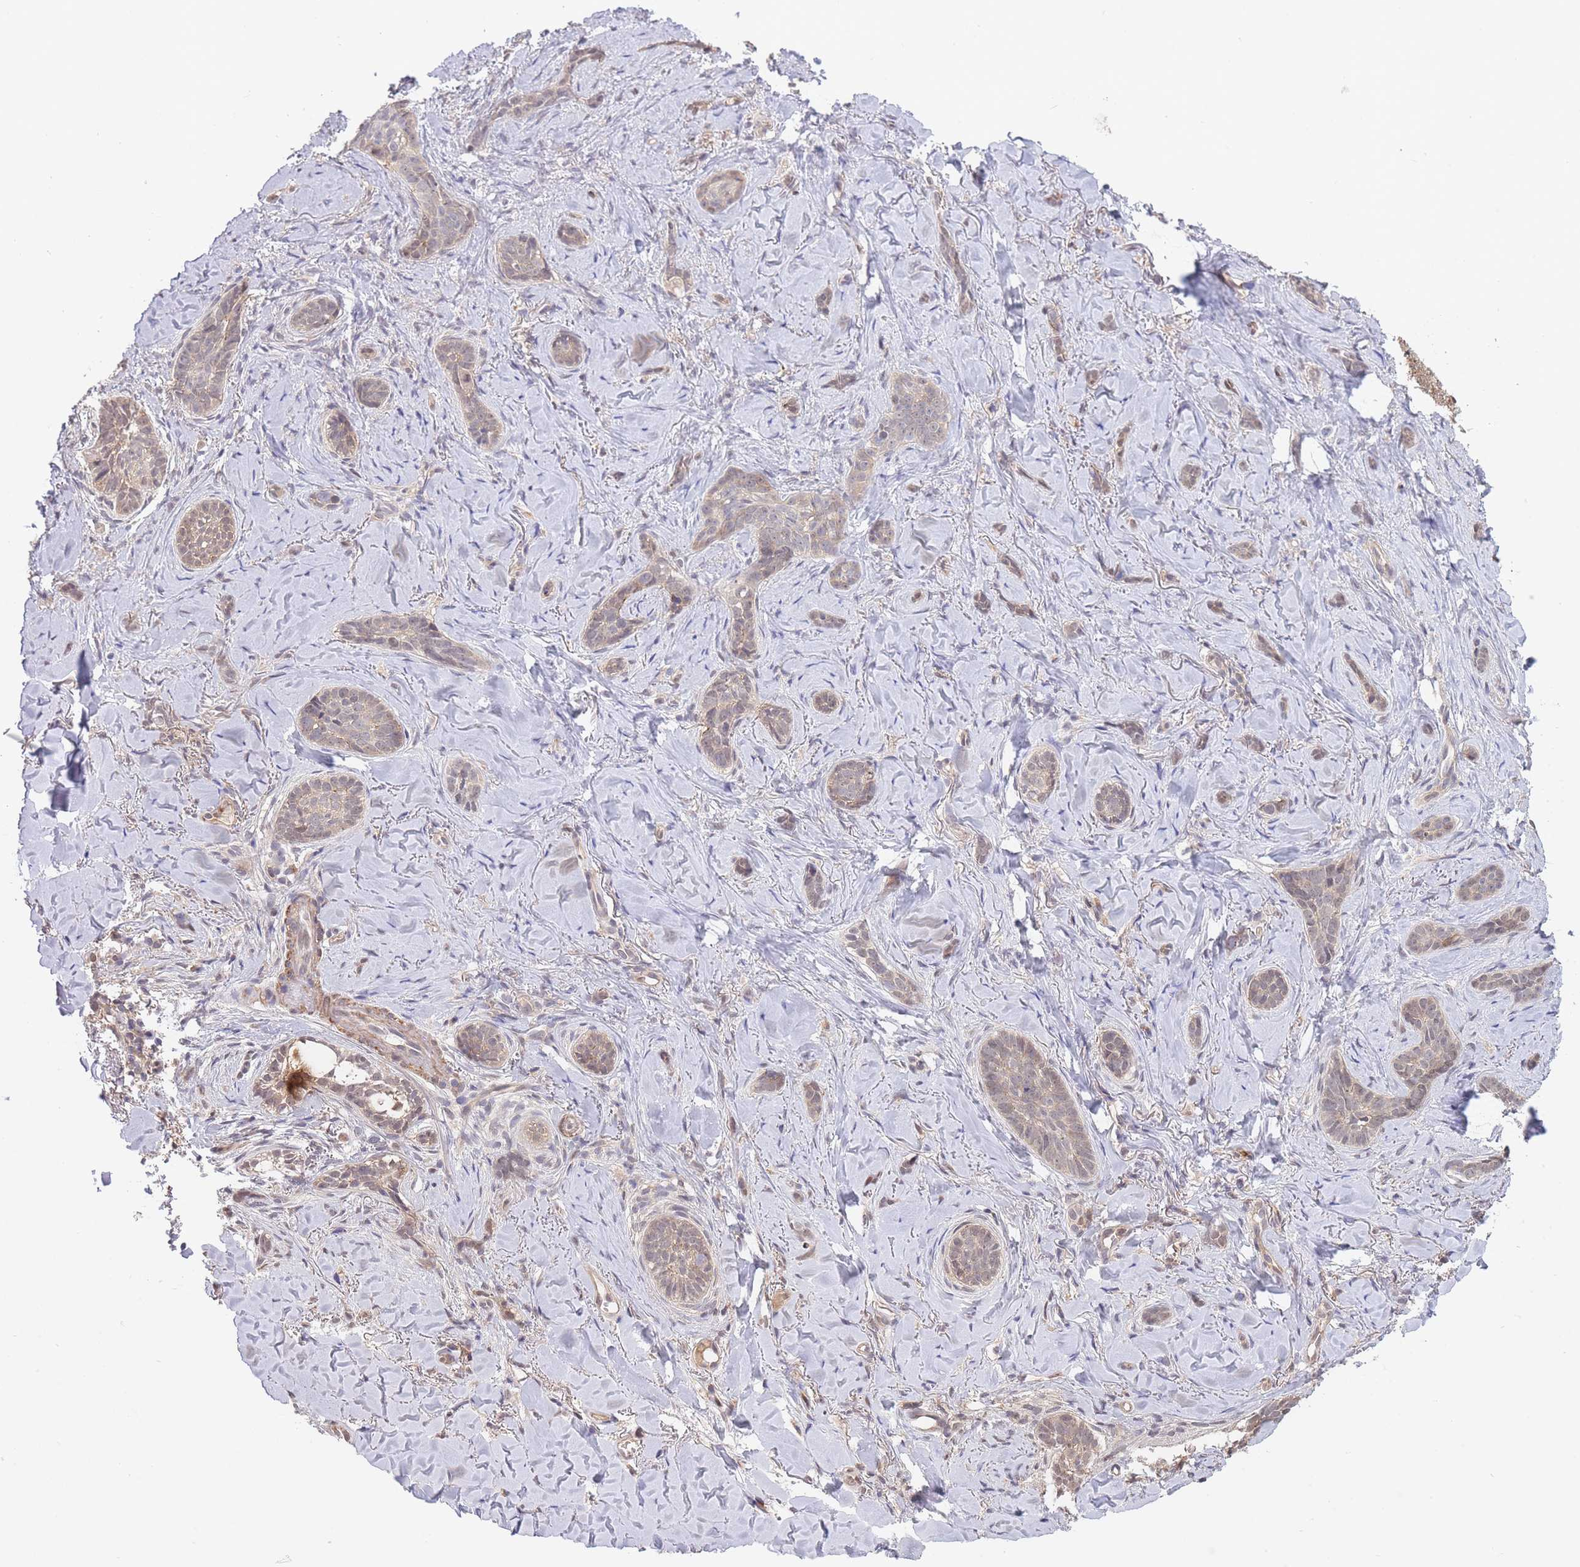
{"staining": {"intensity": "weak", "quantity": "<25%", "location": "cytoplasmic/membranous"}, "tissue": "skin cancer", "cell_type": "Tumor cells", "image_type": "cancer", "snomed": [{"axis": "morphology", "description": "Basal cell carcinoma"}, {"axis": "topography", "description": "Skin"}], "caption": "A high-resolution micrograph shows immunohistochemistry (IHC) staining of skin basal cell carcinoma, which shows no significant staining in tumor cells.", "gene": "ZNF304", "patient": {"sex": "female", "age": 55}}